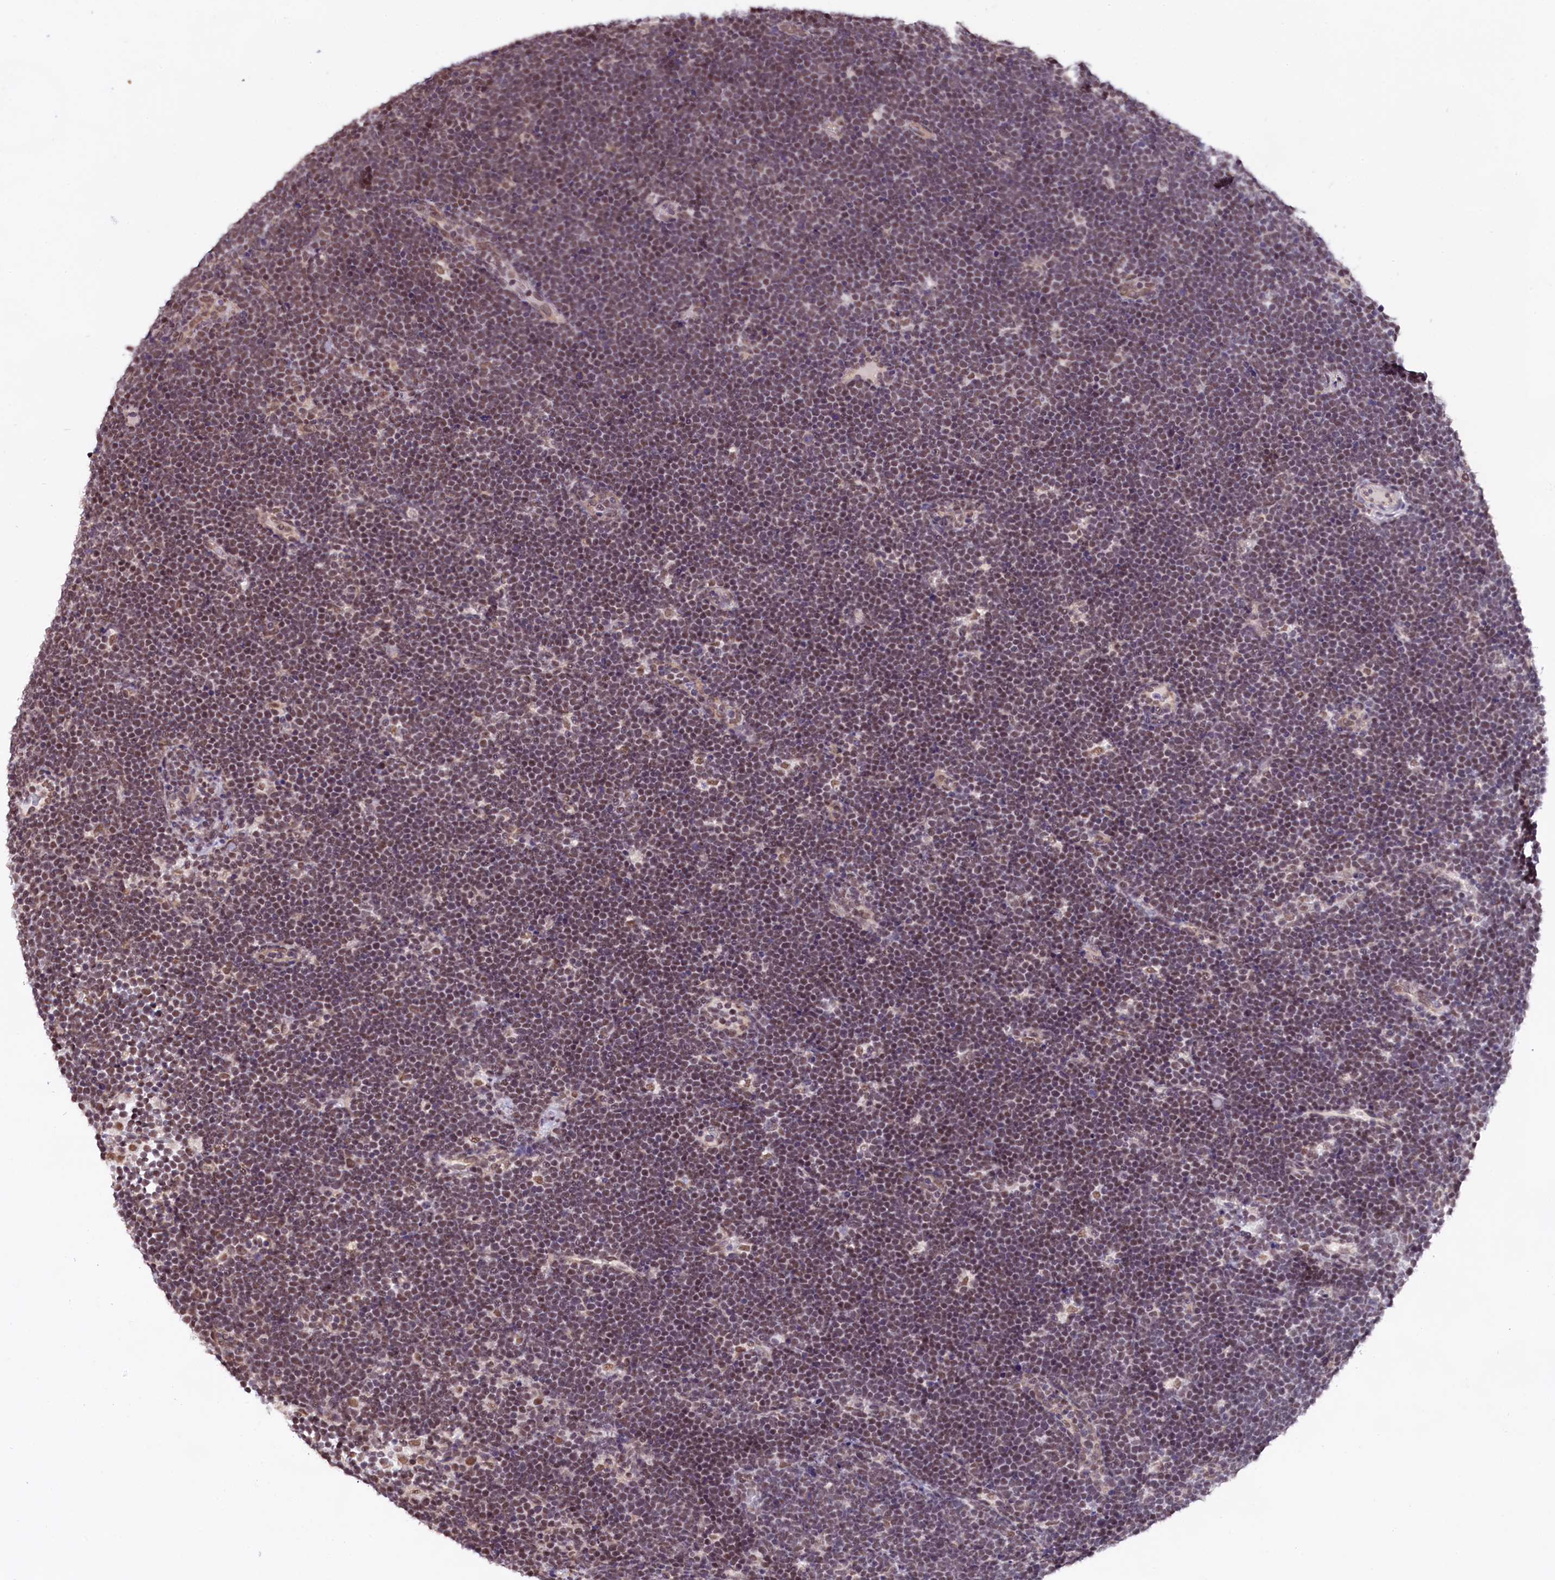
{"staining": {"intensity": "weak", "quantity": "25%-75%", "location": "nuclear"}, "tissue": "lymphoma", "cell_type": "Tumor cells", "image_type": "cancer", "snomed": [{"axis": "morphology", "description": "Malignant lymphoma, non-Hodgkin's type, High grade"}, {"axis": "topography", "description": "Lymph node"}], "caption": "Weak nuclear staining is identified in about 25%-75% of tumor cells in malignant lymphoma, non-Hodgkin's type (high-grade).", "gene": "ZC3H4", "patient": {"sex": "male", "age": 13}}